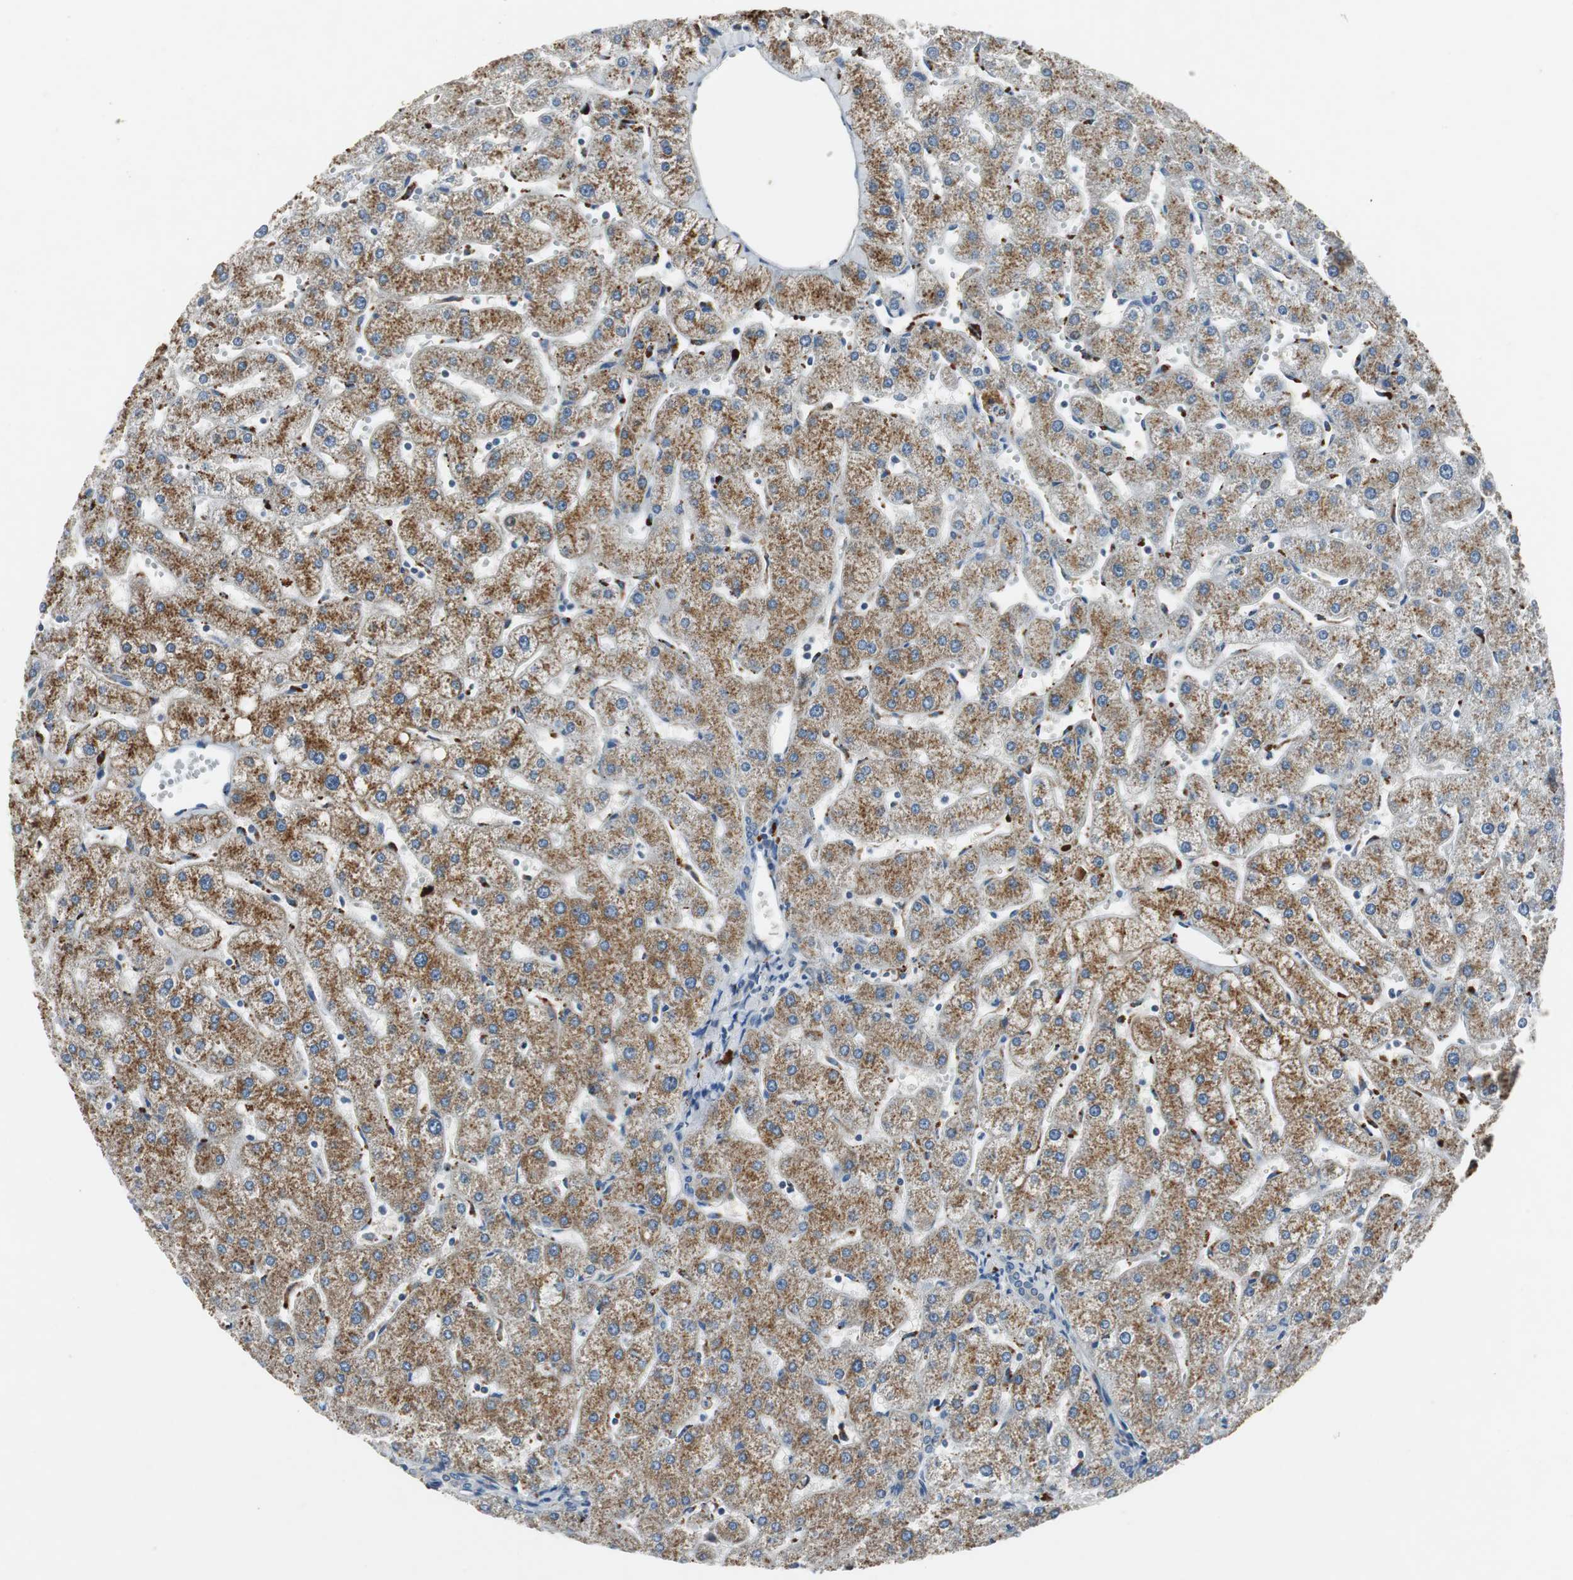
{"staining": {"intensity": "negative", "quantity": "none", "location": "none"}, "tissue": "liver", "cell_type": "Cholangiocytes", "image_type": "normal", "snomed": [{"axis": "morphology", "description": "Normal tissue, NOS"}, {"axis": "topography", "description": "Liver"}], "caption": "High power microscopy micrograph of an IHC micrograph of unremarkable liver, revealing no significant staining in cholangiocytes. The staining was performed using DAB to visualize the protein expression in brown, while the nuclei were stained in blue with hematoxylin (Magnification: 20x).", "gene": "NLGN1", "patient": {"sex": "male", "age": 67}}